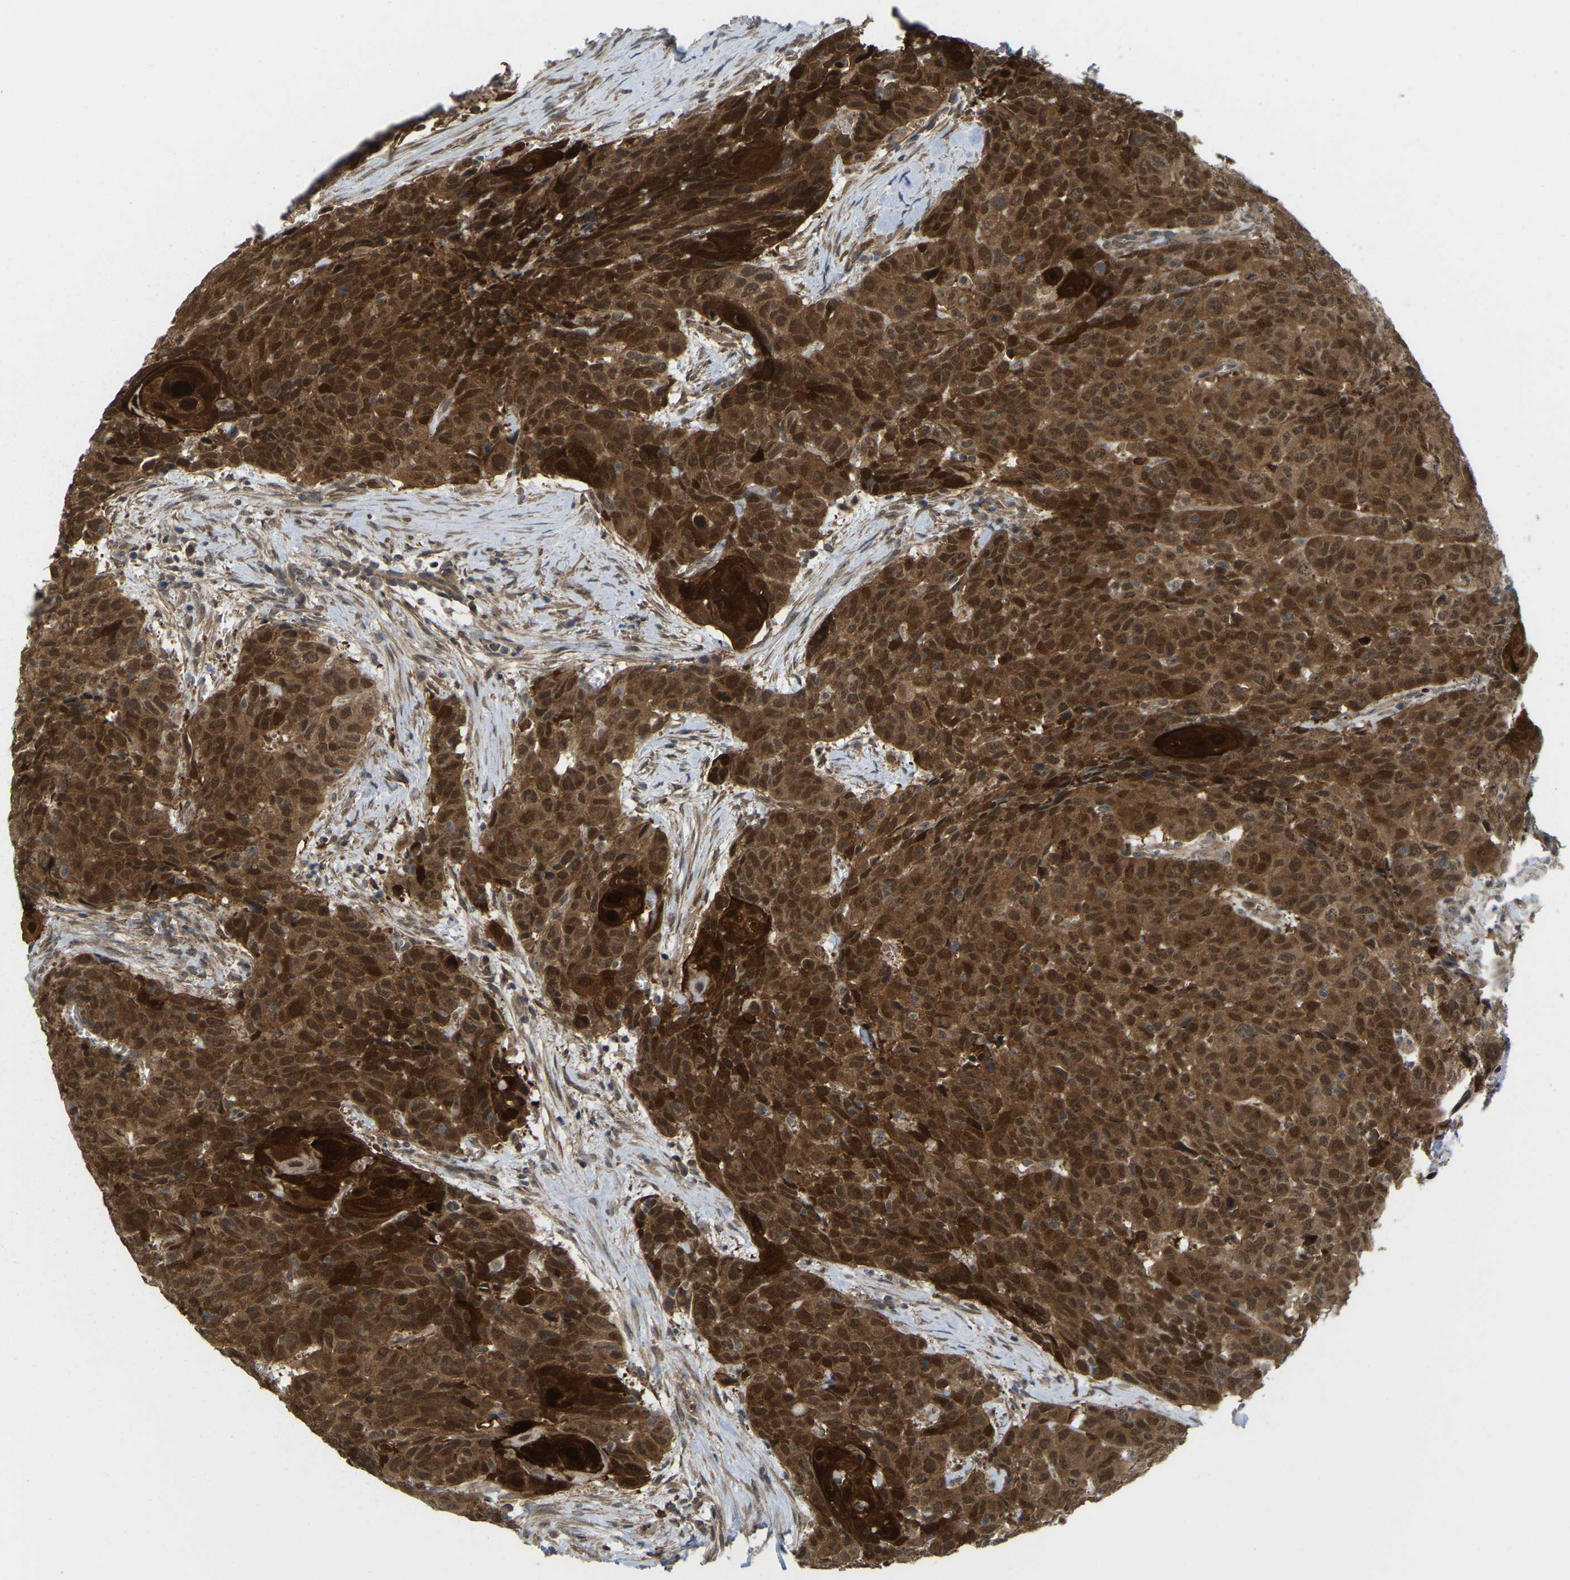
{"staining": {"intensity": "strong", "quantity": ">75%", "location": "cytoplasmic/membranous,nuclear"}, "tissue": "head and neck cancer", "cell_type": "Tumor cells", "image_type": "cancer", "snomed": [{"axis": "morphology", "description": "Squamous cell carcinoma, NOS"}, {"axis": "topography", "description": "Head-Neck"}], "caption": "Strong cytoplasmic/membranous and nuclear positivity is appreciated in approximately >75% of tumor cells in head and neck cancer (squamous cell carcinoma).", "gene": "SERPINB5", "patient": {"sex": "male", "age": 66}}